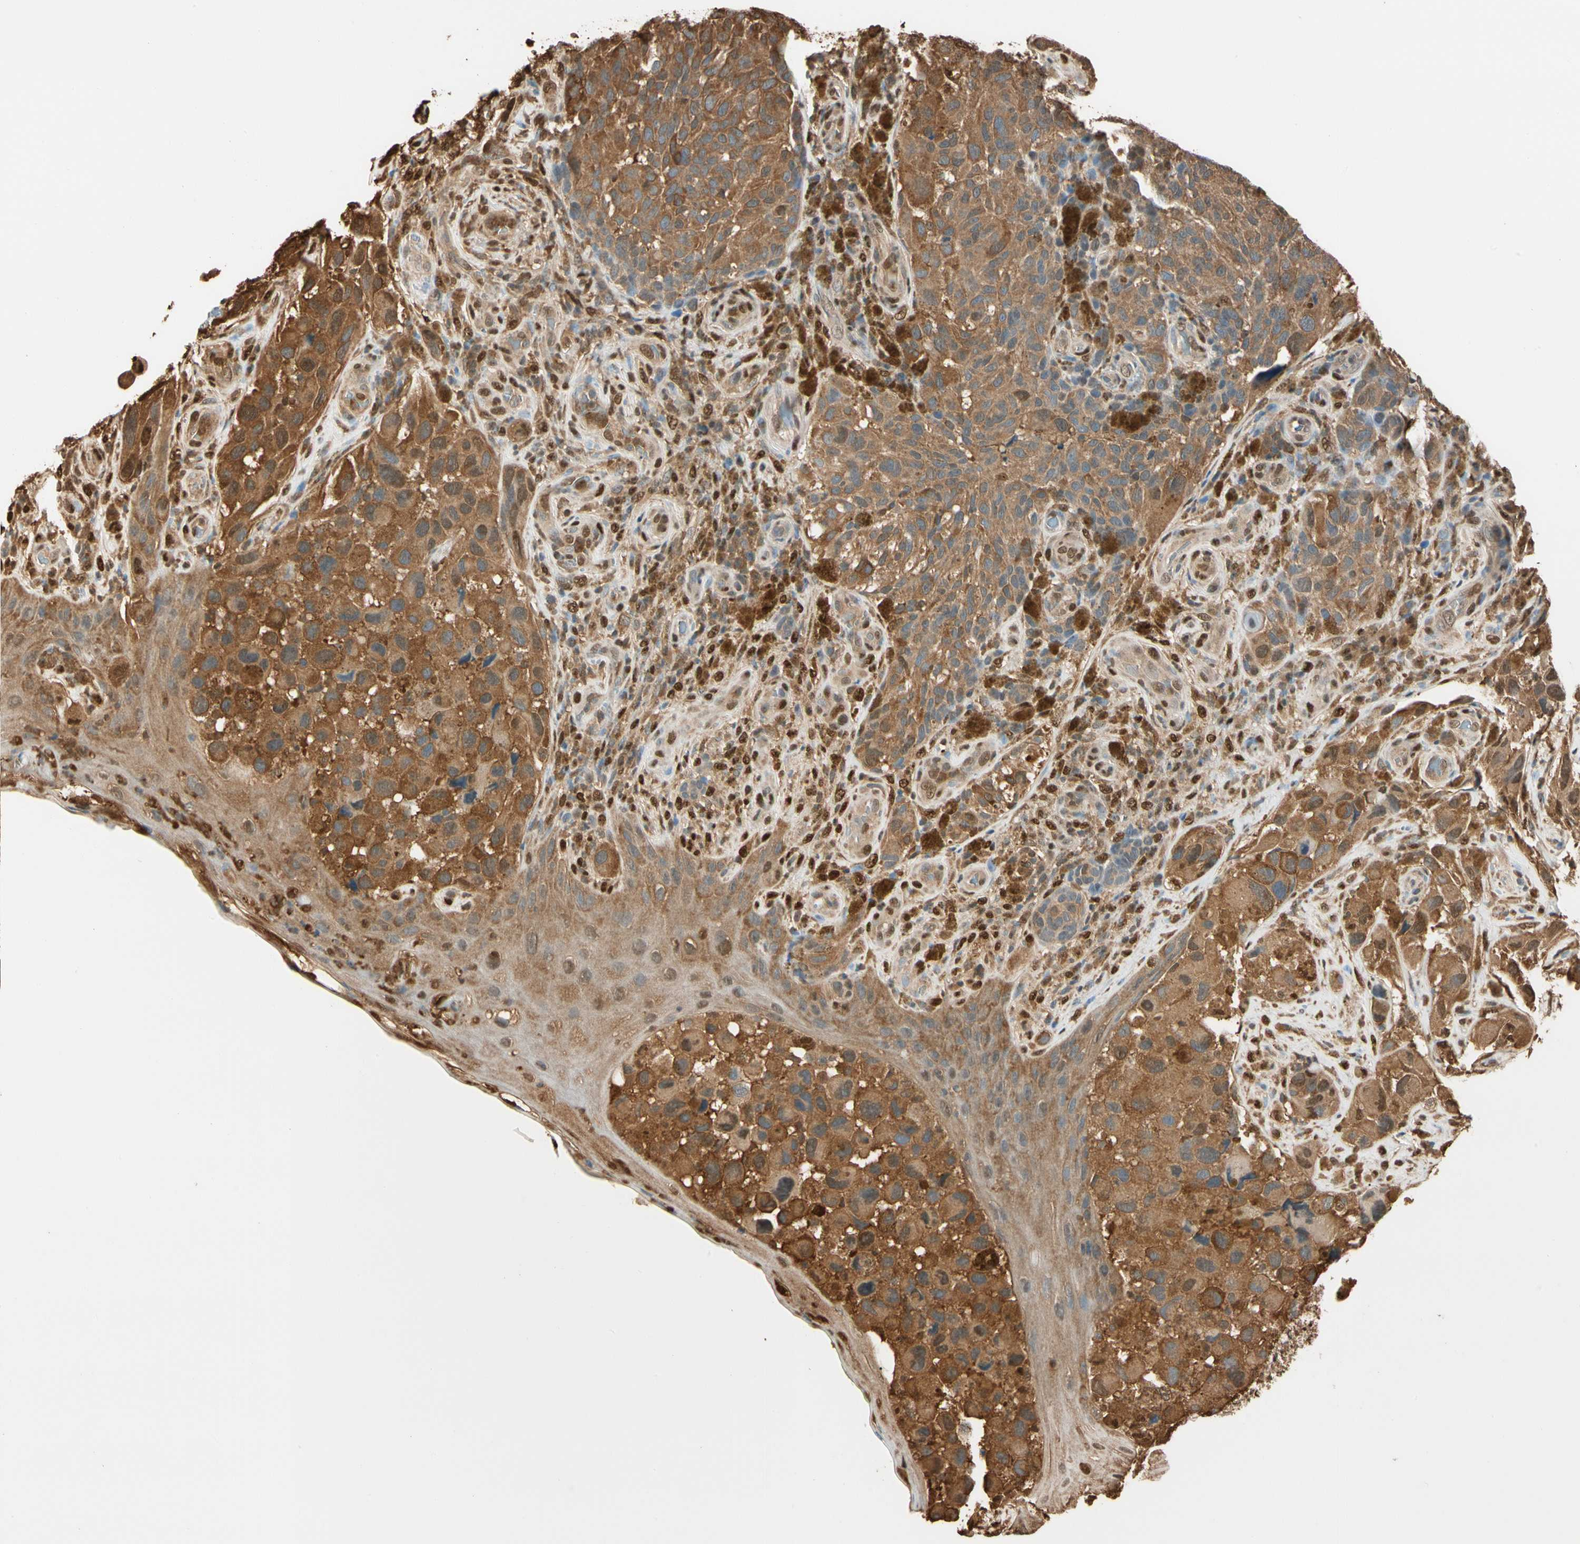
{"staining": {"intensity": "moderate", "quantity": ">75%", "location": "cytoplasmic/membranous"}, "tissue": "melanoma", "cell_type": "Tumor cells", "image_type": "cancer", "snomed": [{"axis": "morphology", "description": "Malignant melanoma, NOS"}, {"axis": "topography", "description": "Skin"}], "caption": "Immunohistochemical staining of melanoma exhibits moderate cytoplasmic/membranous protein expression in about >75% of tumor cells. Using DAB (brown) and hematoxylin (blue) stains, captured at high magnification using brightfield microscopy.", "gene": "PNCK", "patient": {"sex": "female", "age": 73}}